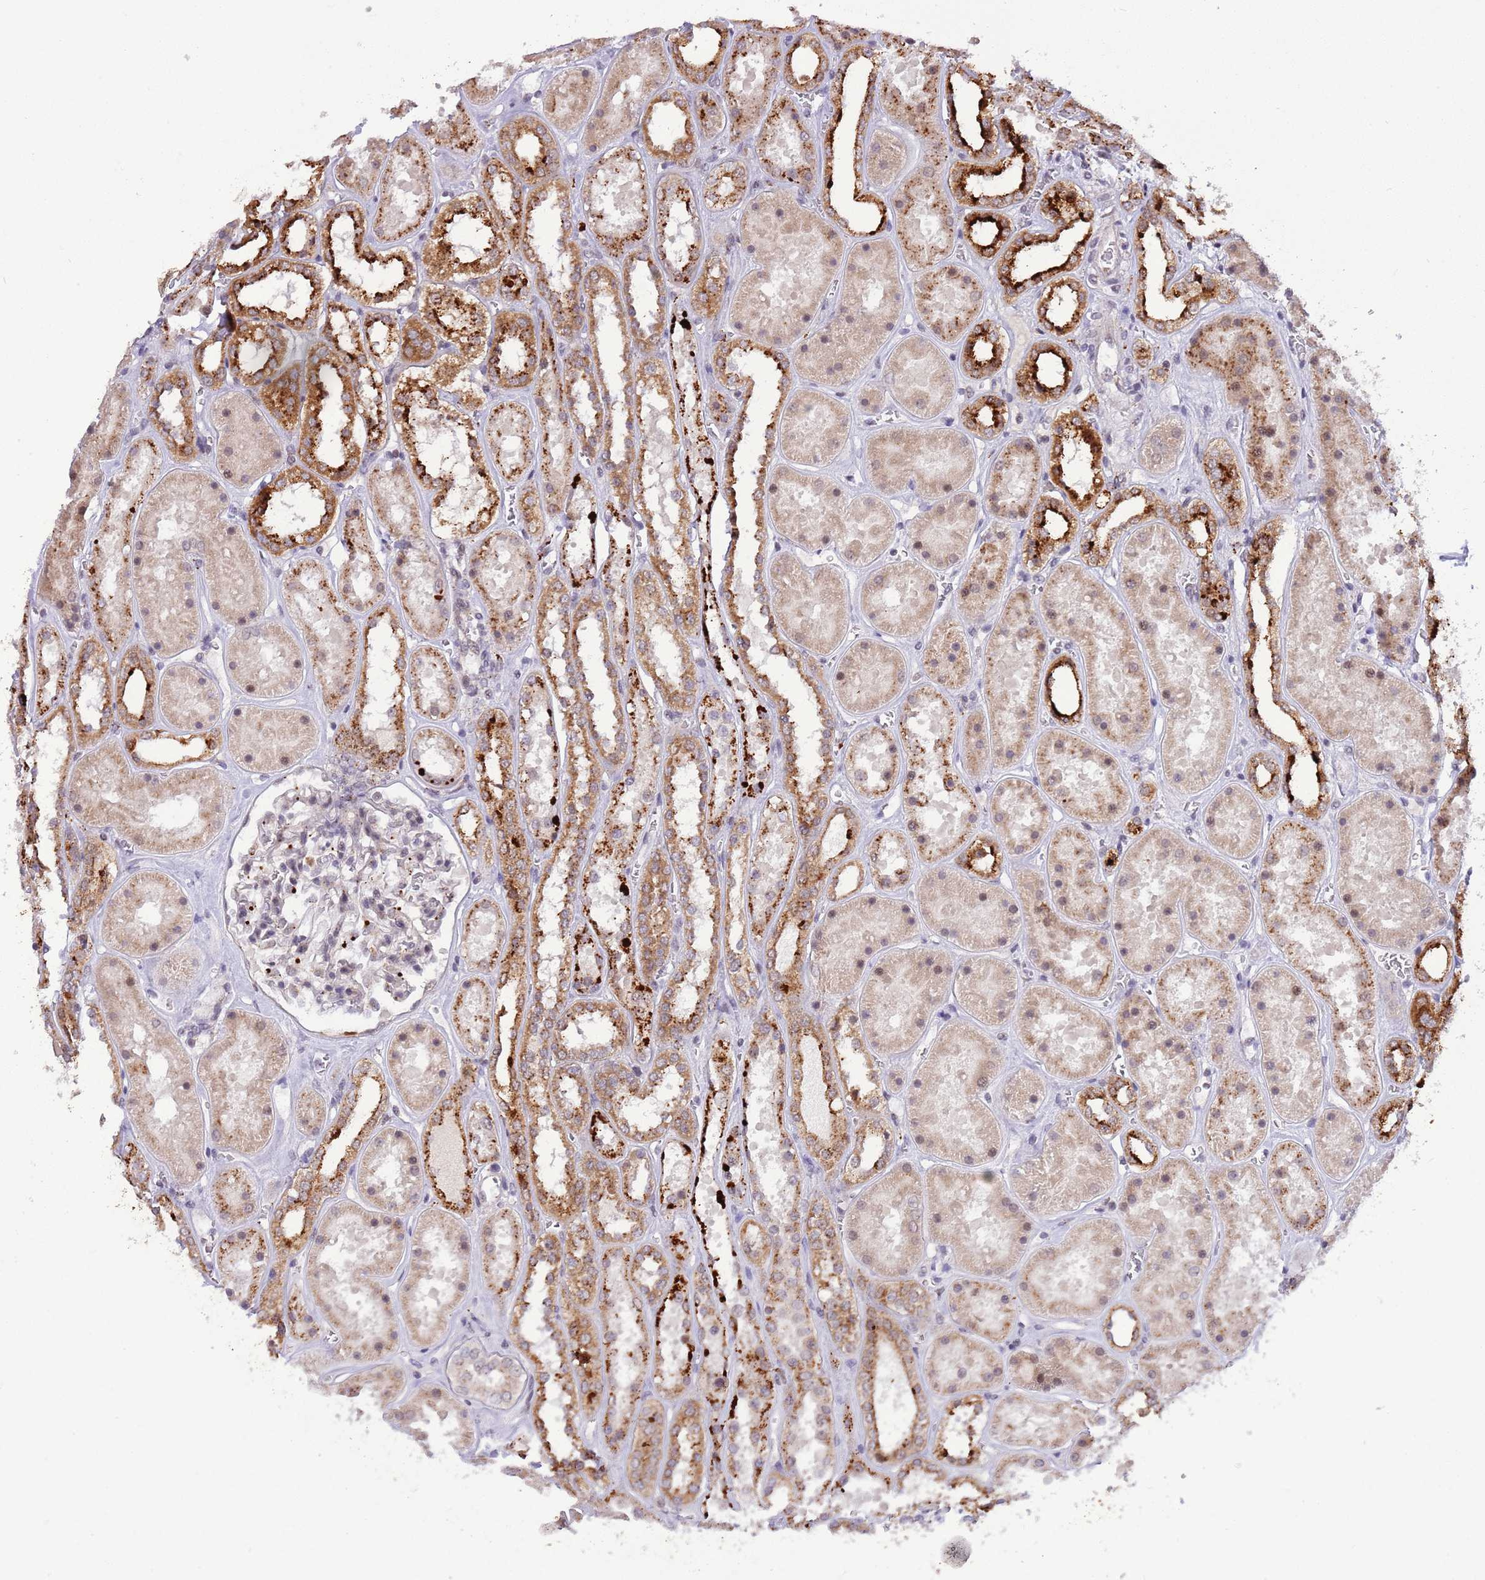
{"staining": {"intensity": "negative", "quantity": "none", "location": "none"}, "tissue": "kidney", "cell_type": "Cells in glomeruli", "image_type": "normal", "snomed": [{"axis": "morphology", "description": "Normal tissue, NOS"}, {"axis": "topography", "description": "Kidney"}], "caption": "Image shows no significant protein expression in cells in glomeruli of unremarkable kidney. (Brightfield microscopy of DAB immunohistochemistry at high magnification).", "gene": "TRIM27", "patient": {"sex": "female", "age": 41}}